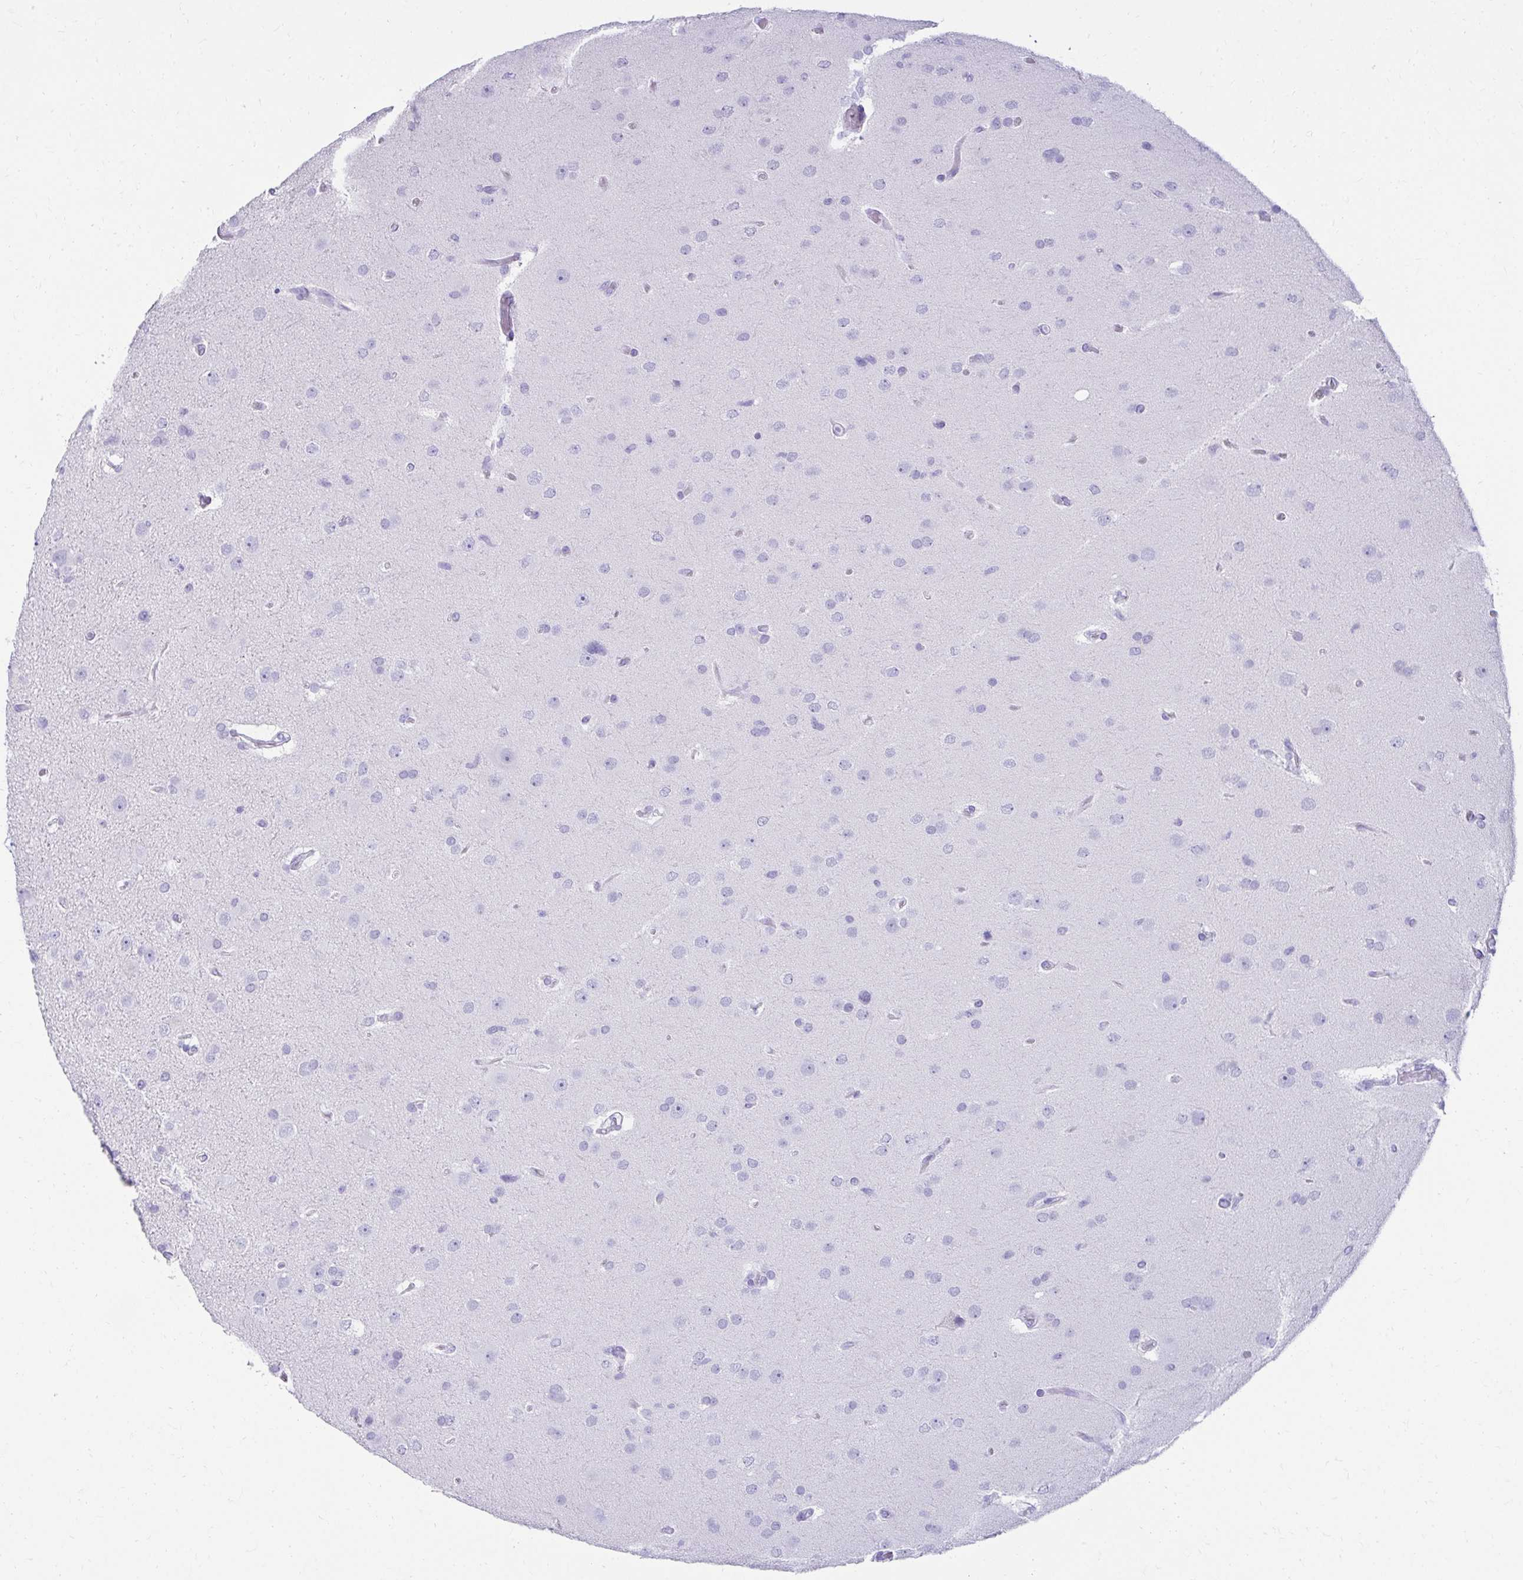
{"staining": {"intensity": "negative", "quantity": "none", "location": "none"}, "tissue": "glioma", "cell_type": "Tumor cells", "image_type": "cancer", "snomed": [{"axis": "morphology", "description": "Glioma, malignant, High grade"}, {"axis": "topography", "description": "Brain"}], "caption": "An image of human malignant glioma (high-grade) is negative for staining in tumor cells. (Stains: DAB (3,3'-diaminobenzidine) immunohistochemistry with hematoxylin counter stain, Microscopy: brightfield microscopy at high magnification).", "gene": "ATP4B", "patient": {"sex": "male", "age": 53}}